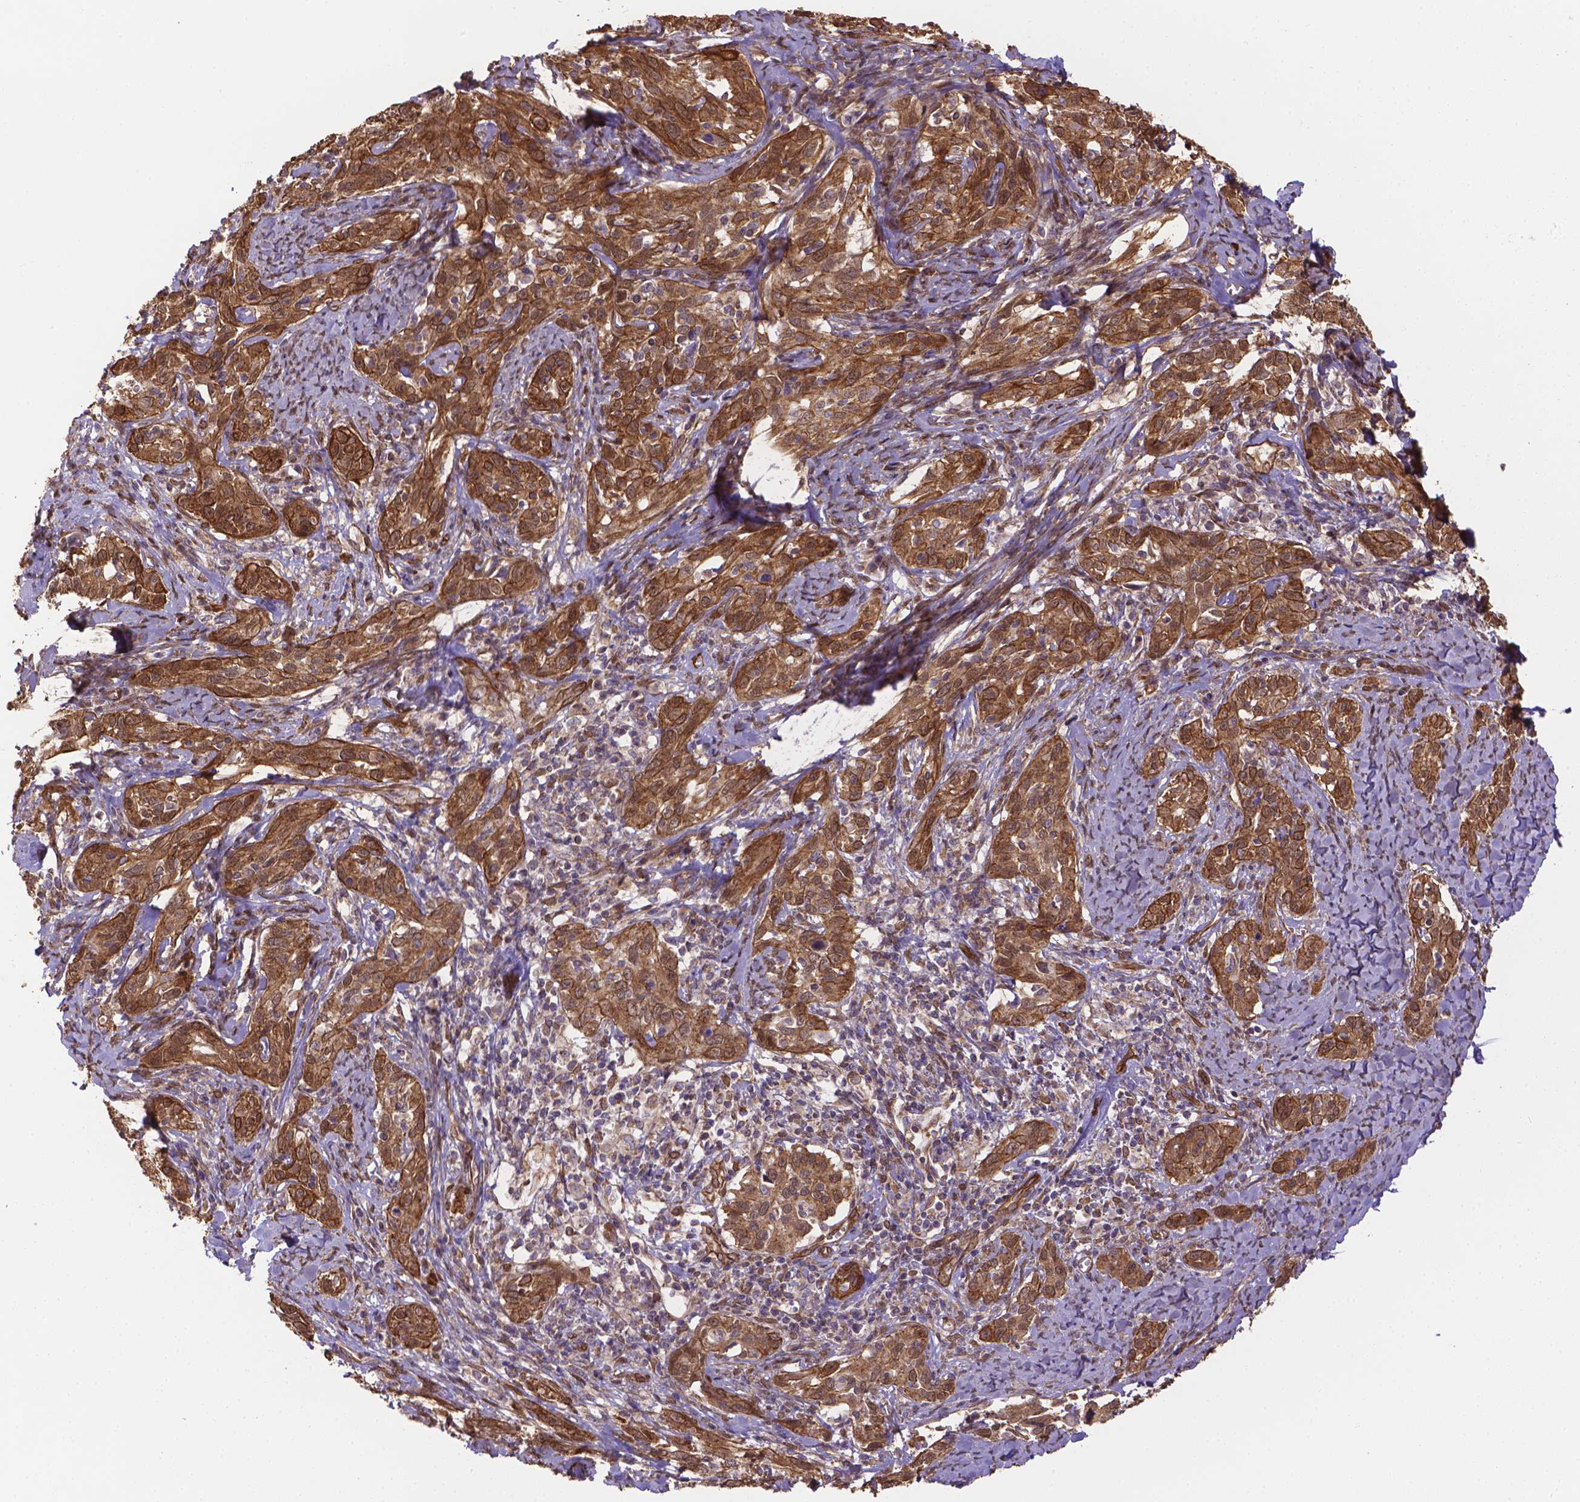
{"staining": {"intensity": "moderate", "quantity": ">75%", "location": "cytoplasmic/membranous"}, "tissue": "cervical cancer", "cell_type": "Tumor cells", "image_type": "cancer", "snomed": [{"axis": "morphology", "description": "Squamous cell carcinoma, NOS"}, {"axis": "topography", "description": "Cervix"}], "caption": "Cervical cancer stained with DAB IHC reveals medium levels of moderate cytoplasmic/membranous expression in approximately >75% of tumor cells. Nuclei are stained in blue.", "gene": "YAP1", "patient": {"sex": "female", "age": 51}}